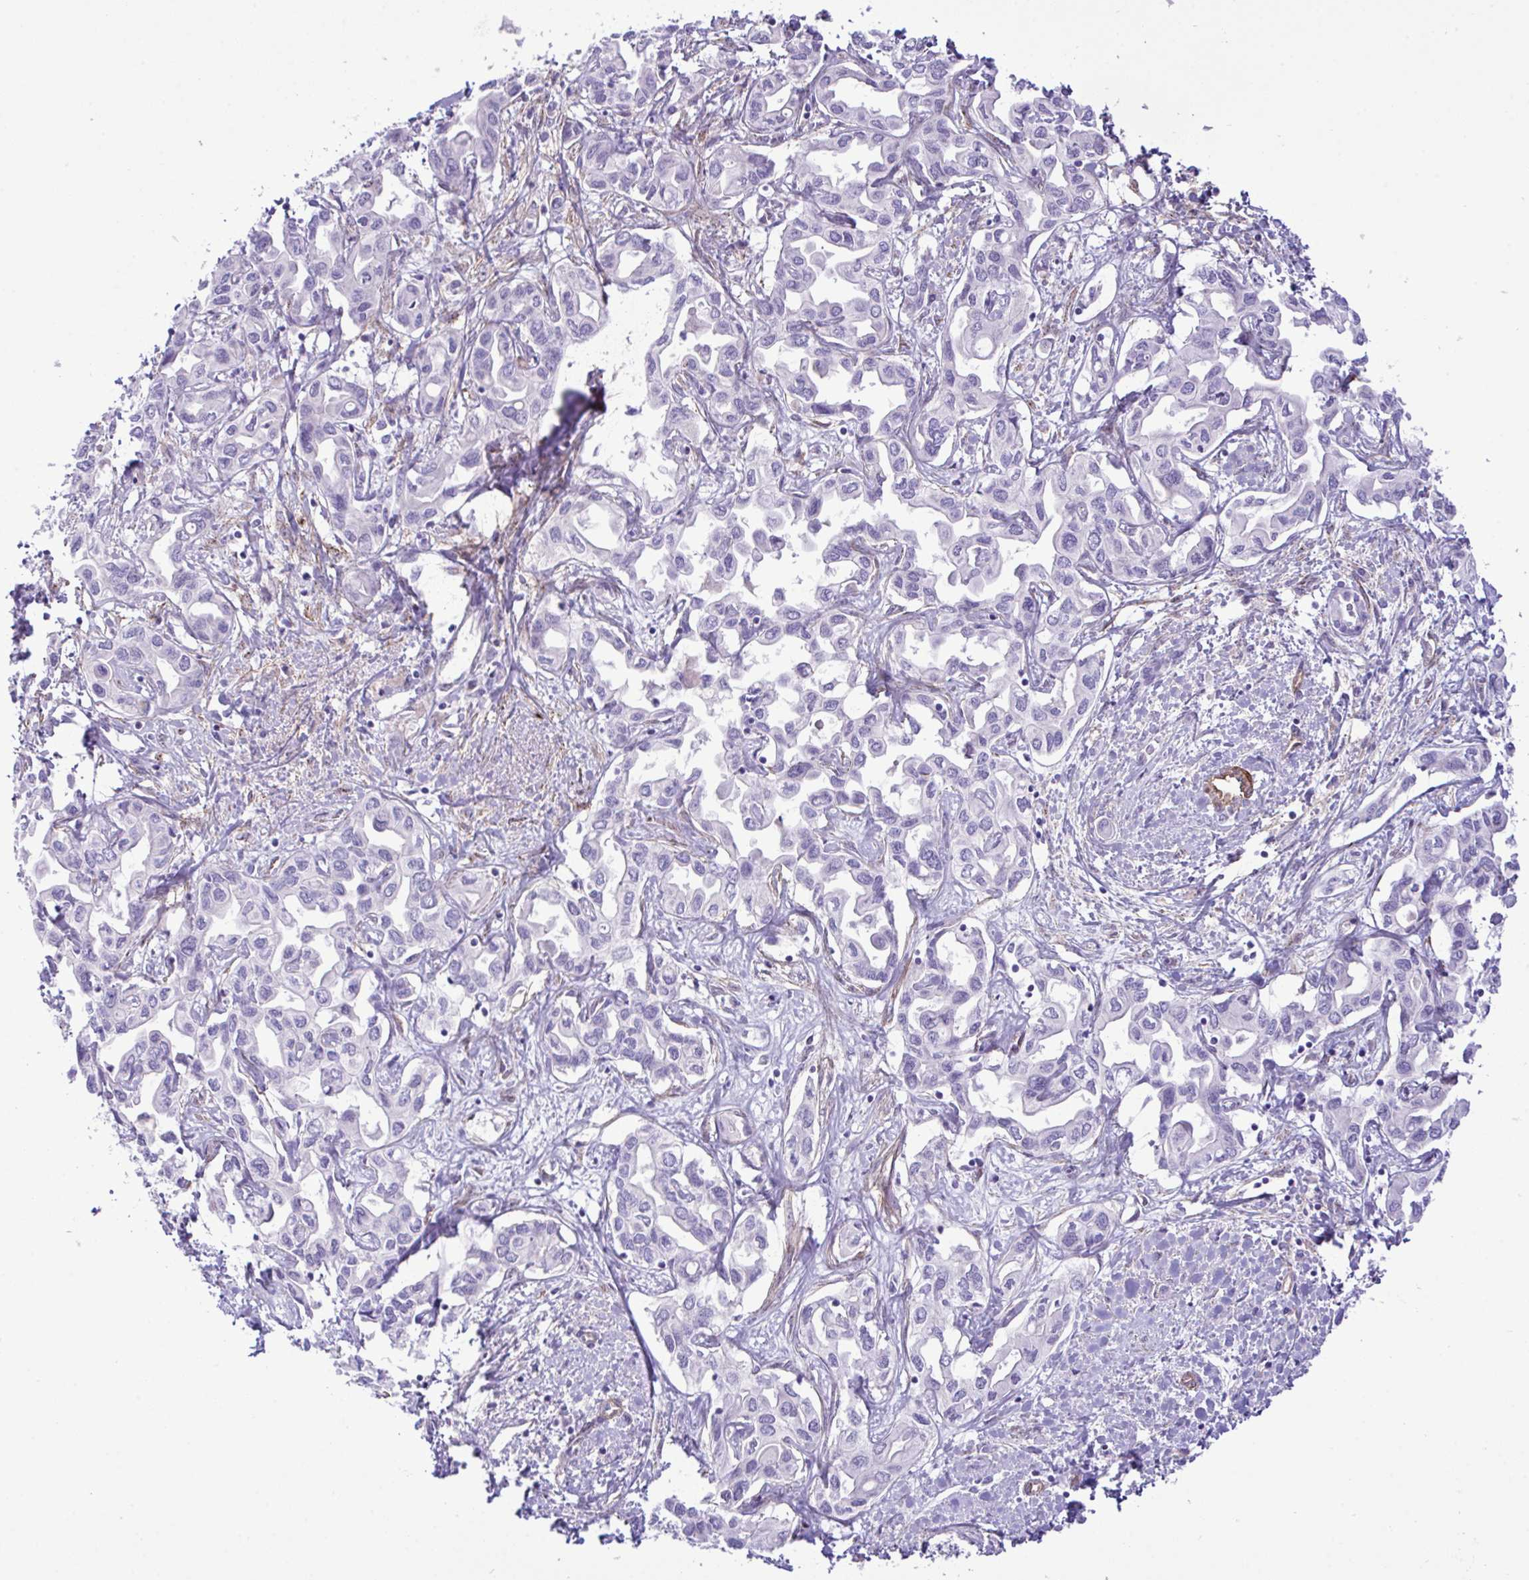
{"staining": {"intensity": "negative", "quantity": "none", "location": "none"}, "tissue": "liver cancer", "cell_type": "Tumor cells", "image_type": "cancer", "snomed": [{"axis": "morphology", "description": "Cholangiocarcinoma"}, {"axis": "topography", "description": "Liver"}], "caption": "Immunohistochemistry (IHC) of human liver cancer shows no expression in tumor cells.", "gene": "SYNPO2L", "patient": {"sex": "female", "age": 64}}